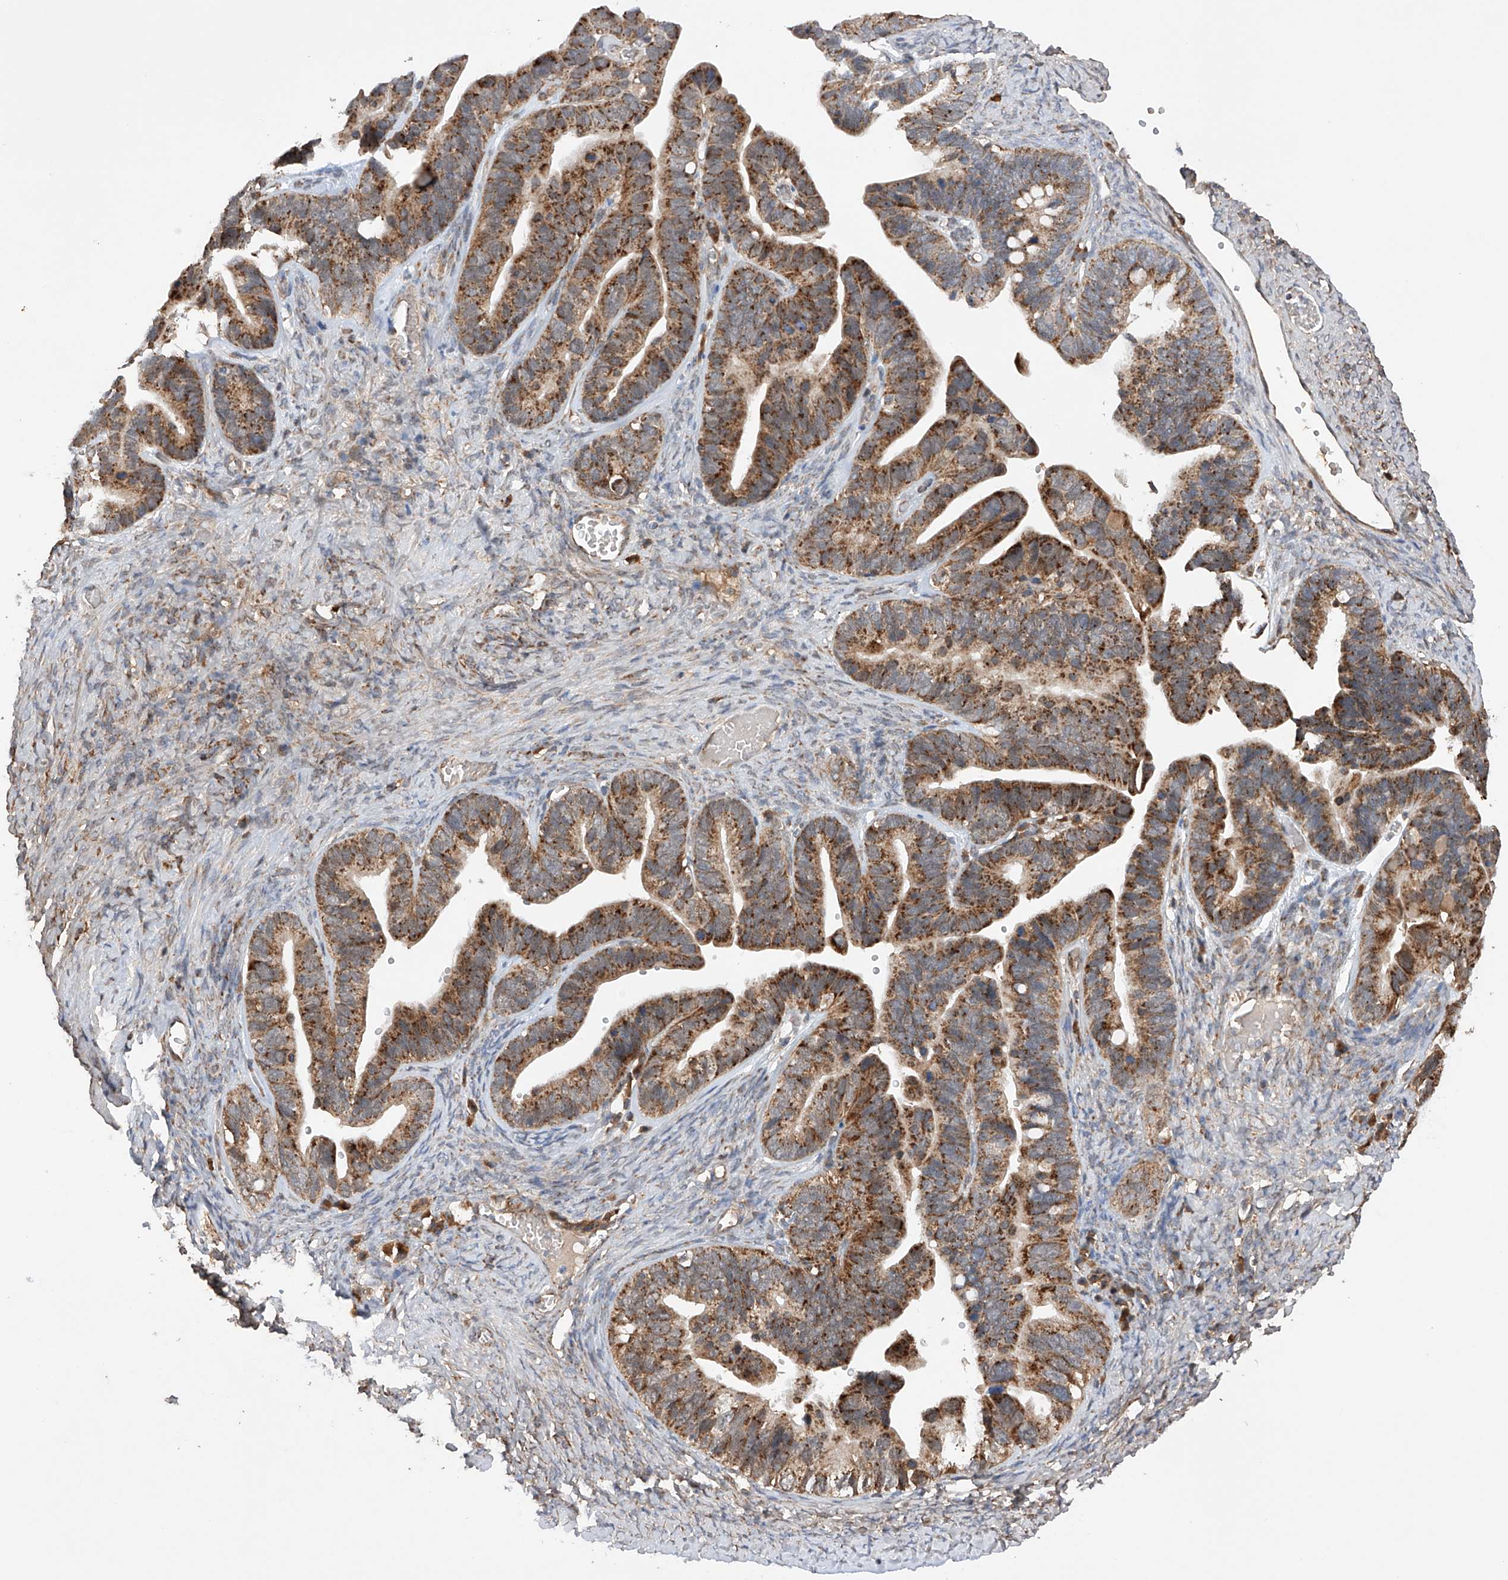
{"staining": {"intensity": "strong", "quantity": ">75%", "location": "cytoplasmic/membranous"}, "tissue": "ovarian cancer", "cell_type": "Tumor cells", "image_type": "cancer", "snomed": [{"axis": "morphology", "description": "Cystadenocarcinoma, serous, NOS"}, {"axis": "topography", "description": "Ovary"}], "caption": "High-magnification brightfield microscopy of serous cystadenocarcinoma (ovarian) stained with DAB (3,3'-diaminobenzidine) (brown) and counterstained with hematoxylin (blue). tumor cells exhibit strong cytoplasmic/membranous positivity is identified in about>75% of cells.", "gene": "SDHAF4", "patient": {"sex": "female", "age": 56}}